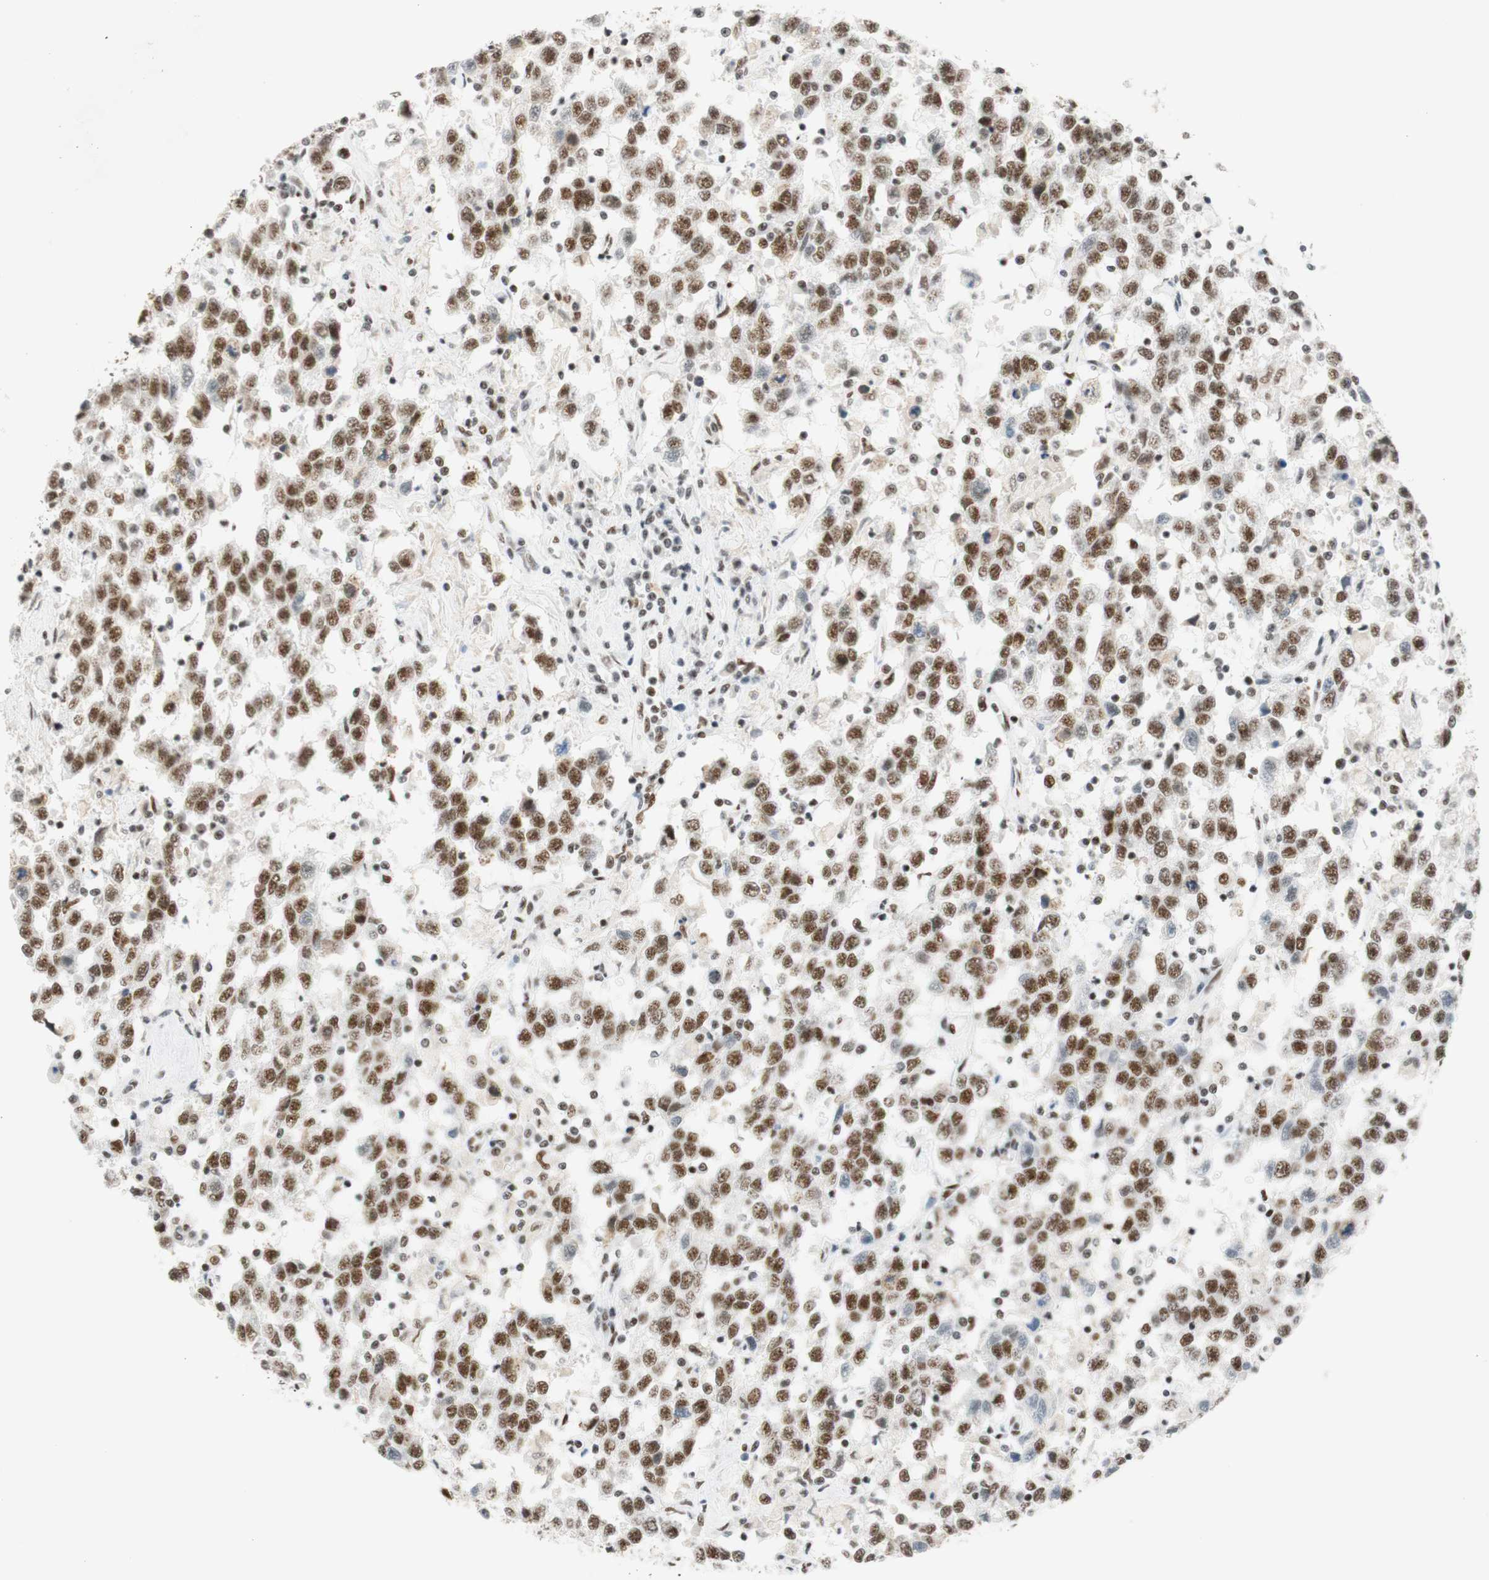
{"staining": {"intensity": "strong", "quantity": "25%-75%", "location": "nuclear"}, "tissue": "testis cancer", "cell_type": "Tumor cells", "image_type": "cancer", "snomed": [{"axis": "morphology", "description": "Seminoma, NOS"}, {"axis": "topography", "description": "Testis"}], "caption": "Protein analysis of testis seminoma tissue shows strong nuclear positivity in about 25%-75% of tumor cells.", "gene": "RNF20", "patient": {"sex": "male", "age": 41}}